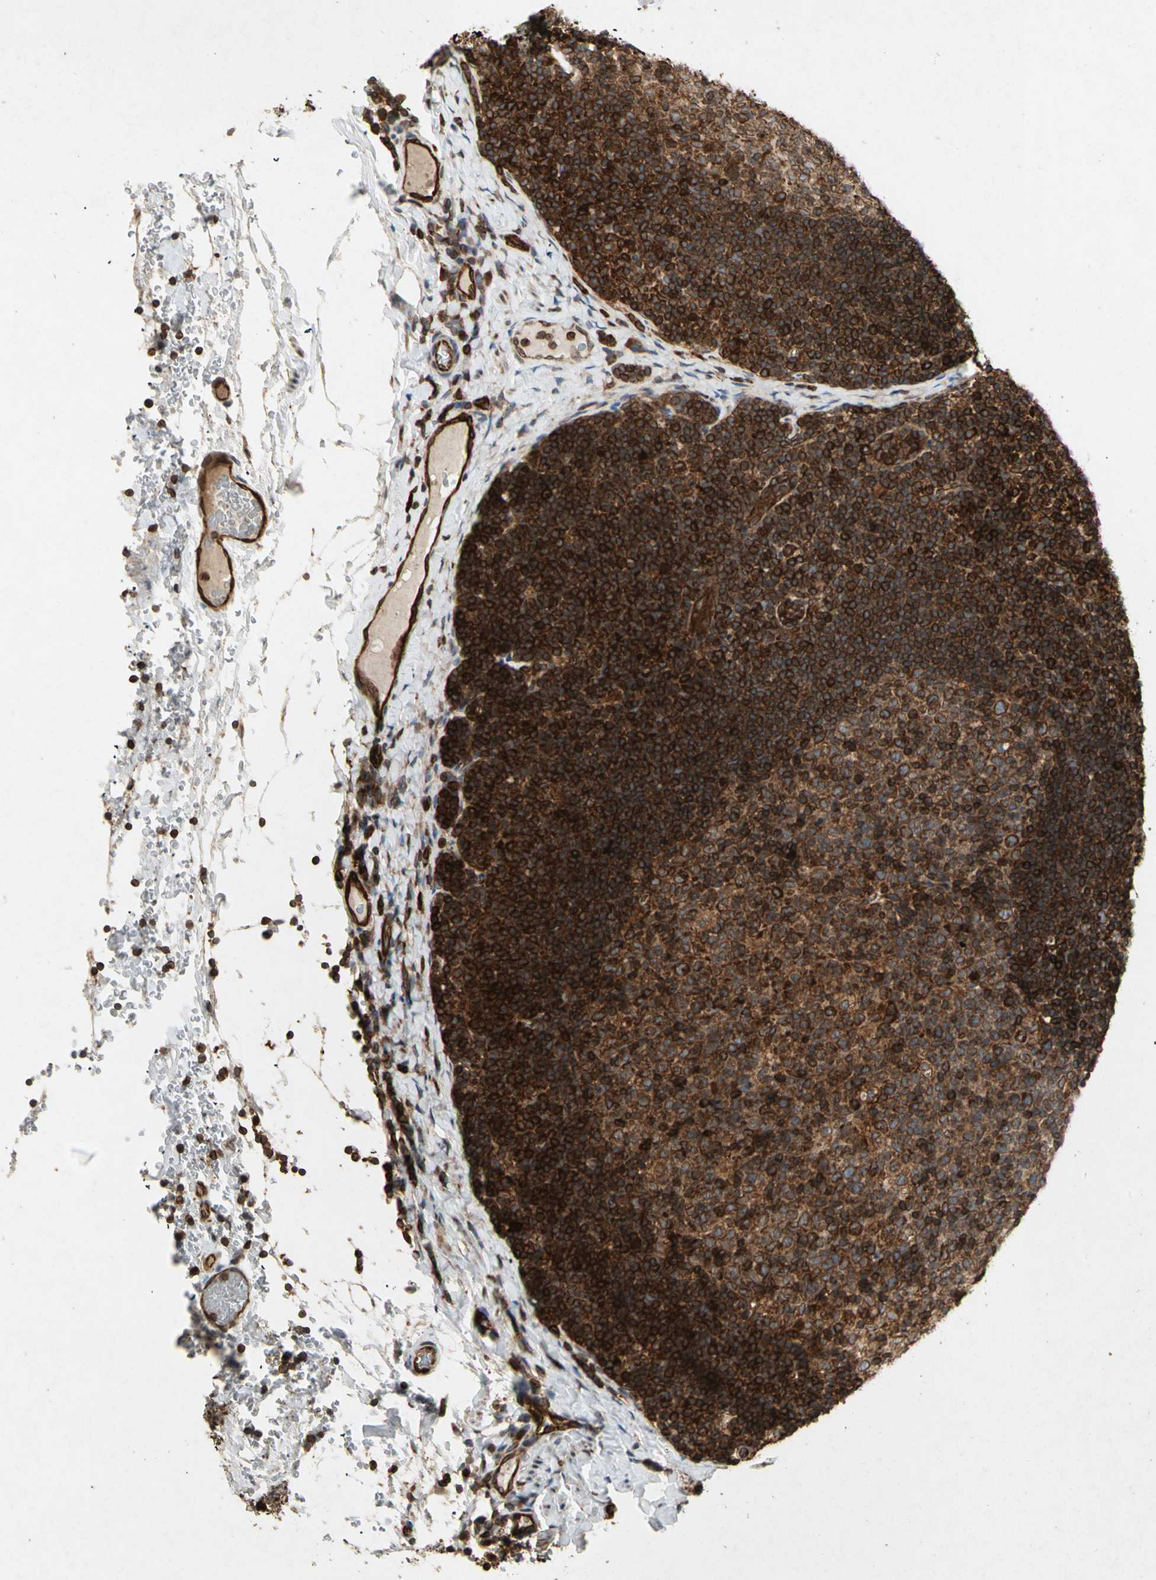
{"staining": {"intensity": "strong", "quantity": ">75%", "location": "cytoplasmic/membranous"}, "tissue": "lymph node", "cell_type": "Germinal center cells", "image_type": "normal", "snomed": [{"axis": "morphology", "description": "Normal tissue, NOS"}, {"axis": "topography", "description": "Lymph node"}], "caption": "Protein analysis of benign lymph node demonstrates strong cytoplasmic/membranous staining in approximately >75% of germinal center cells. (IHC, brightfield microscopy, high magnification).", "gene": "TAPBP", "patient": {"sex": "female", "age": 14}}